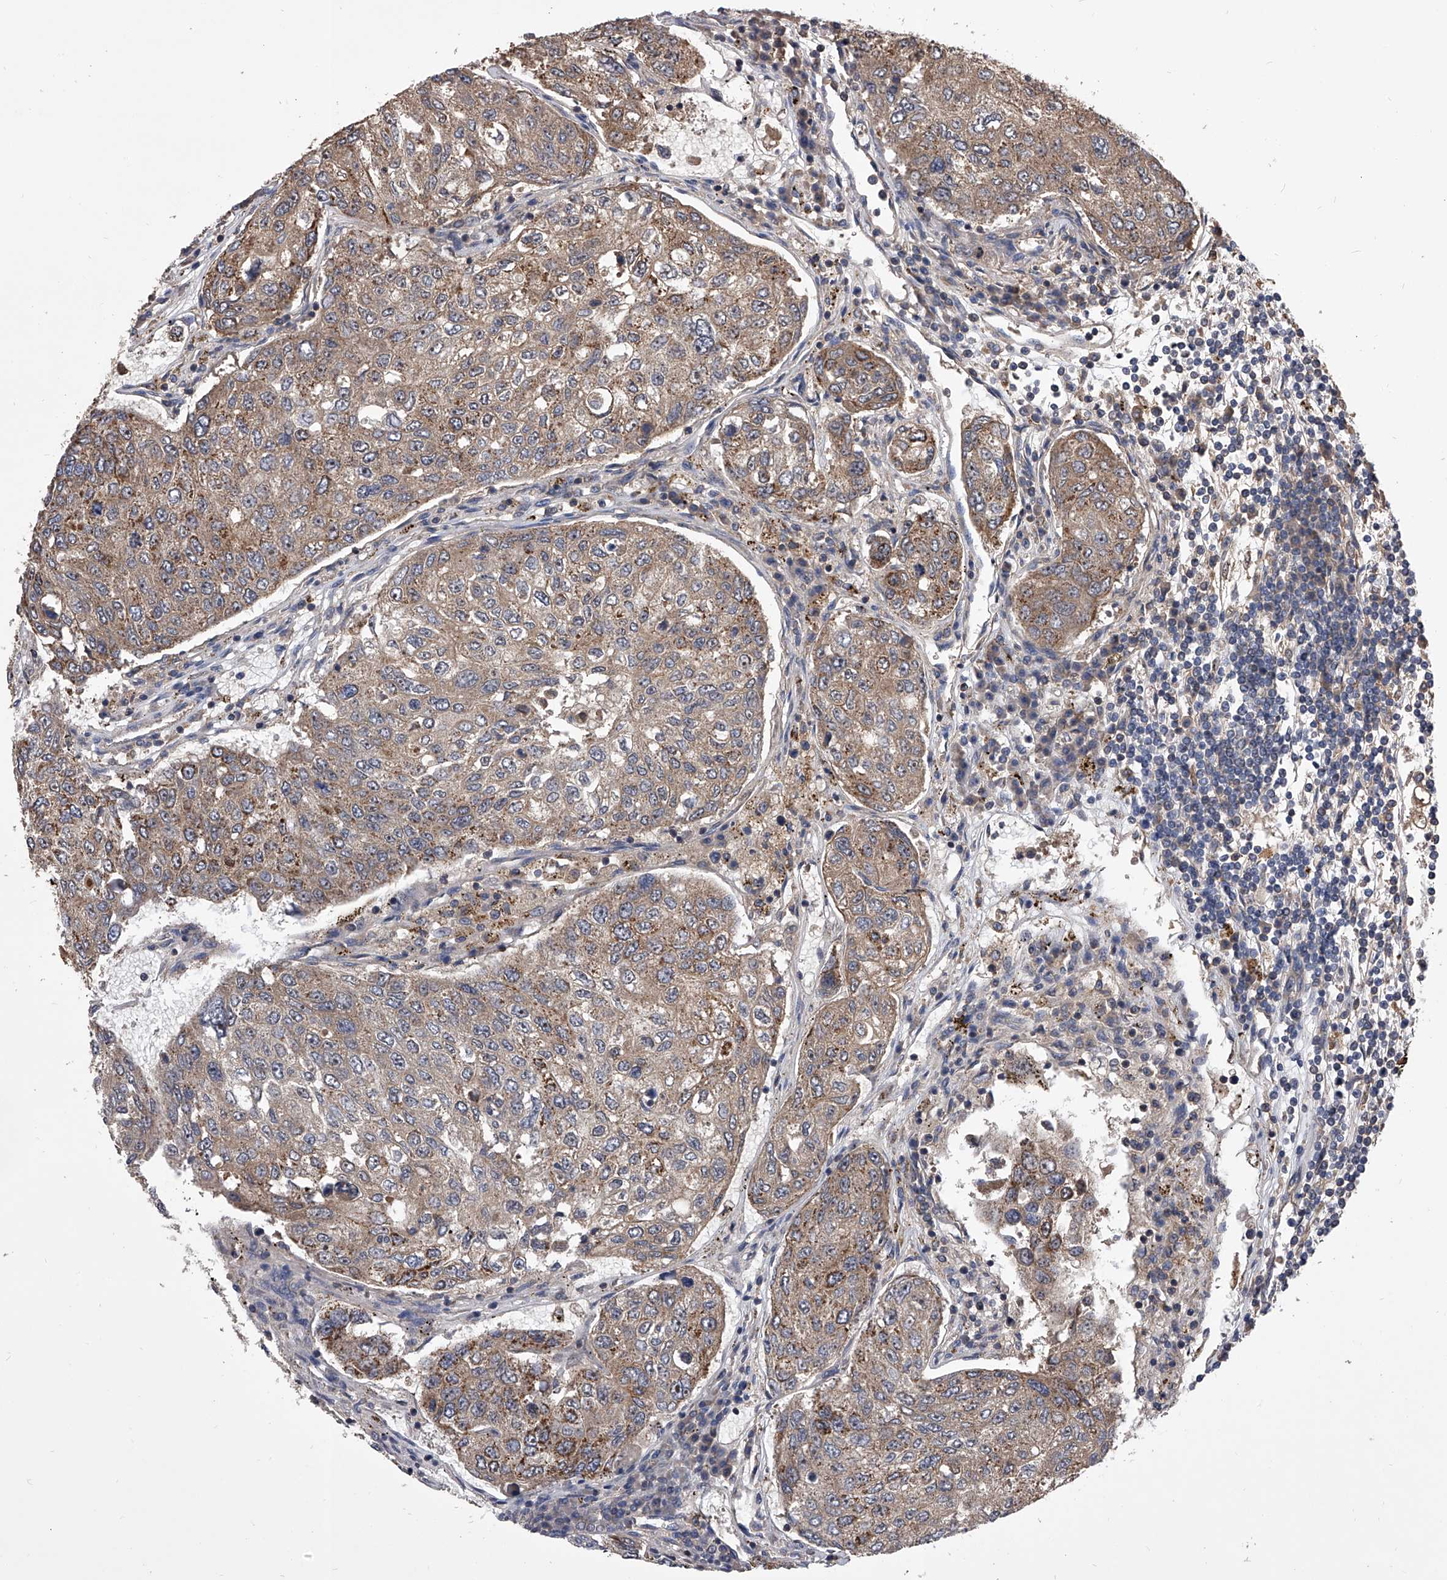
{"staining": {"intensity": "moderate", "quantity": ">75%", "location": "cytoplasmic/membranous"}, "tissue": "urothelial cancer", "cell_type": "Tumor cells", "image_type": "cancer", "snomed": [{"axis": "morphology", "description": "Urothelial carcinoma, High grade"}, {"axis": "topography", "description": "Lymph node"}, {"axis": "topography", "description": "Urinary bladder"}], "caption": "Human high-grade urothelial carcinoma stained with a brown dye reveals moderate cytoplasmic/membranous positive staining in about >75% of tumor cells.", "gene": "CUL7", "patient": {"sex": "male", "age": 51}}